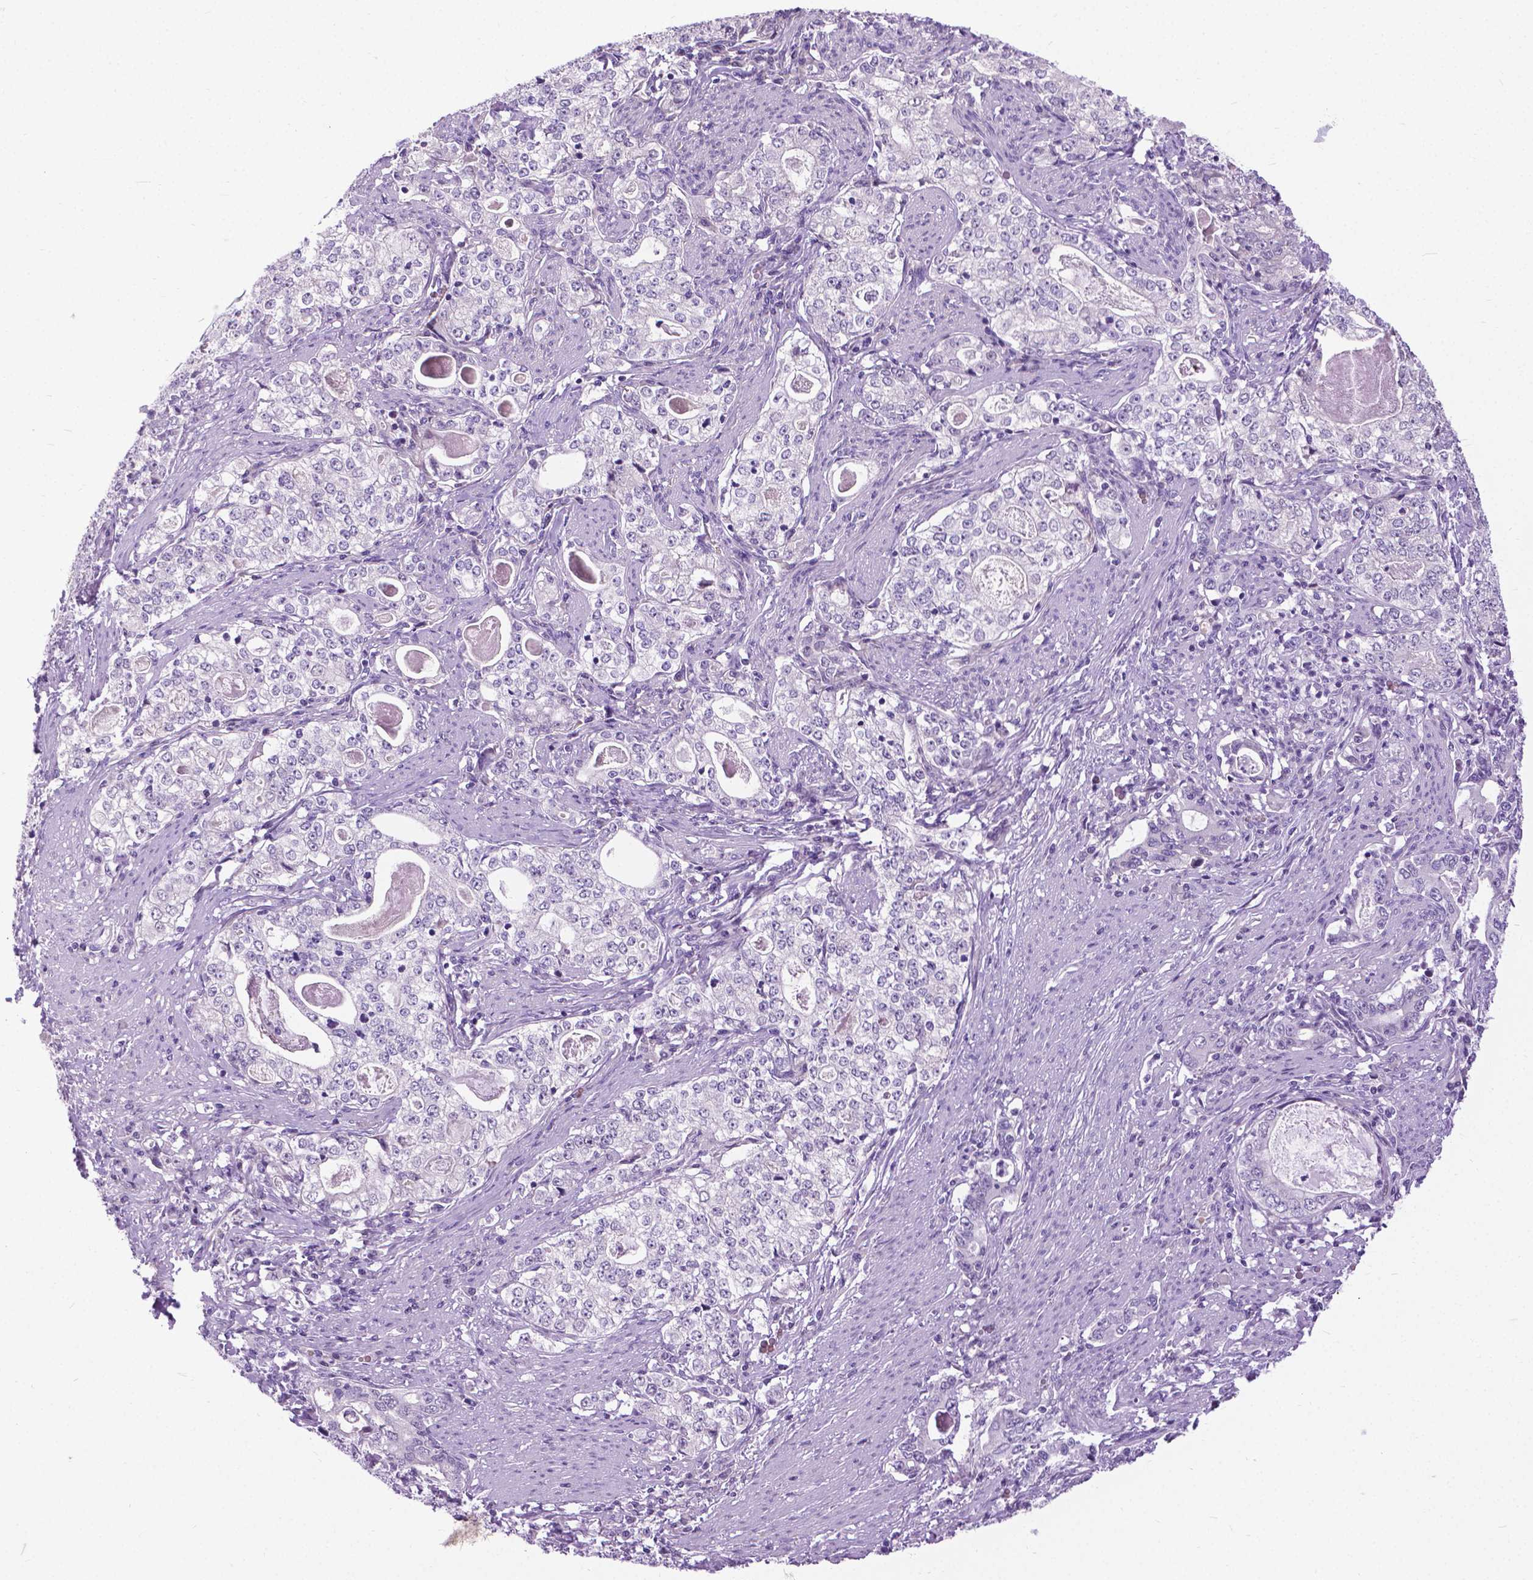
{"staining": {"intensity": "negative", "quantity": "none", "location": "none"}, "tissue": "stomach cancer", "cell_type": "Tumor cells", "image_type": "cancer", "snomed": [{"axis": "morphology", "description": "Adenocarcinoma, NOS"}, {"axis": "topography", "description": "Stomach, lower"}], "caption": "Tumor cells show no significant expression in stomach cancer (adenocarcinoma).", "gene": "APCDD1L", "patient": {"sex": "female", "age": 72}}